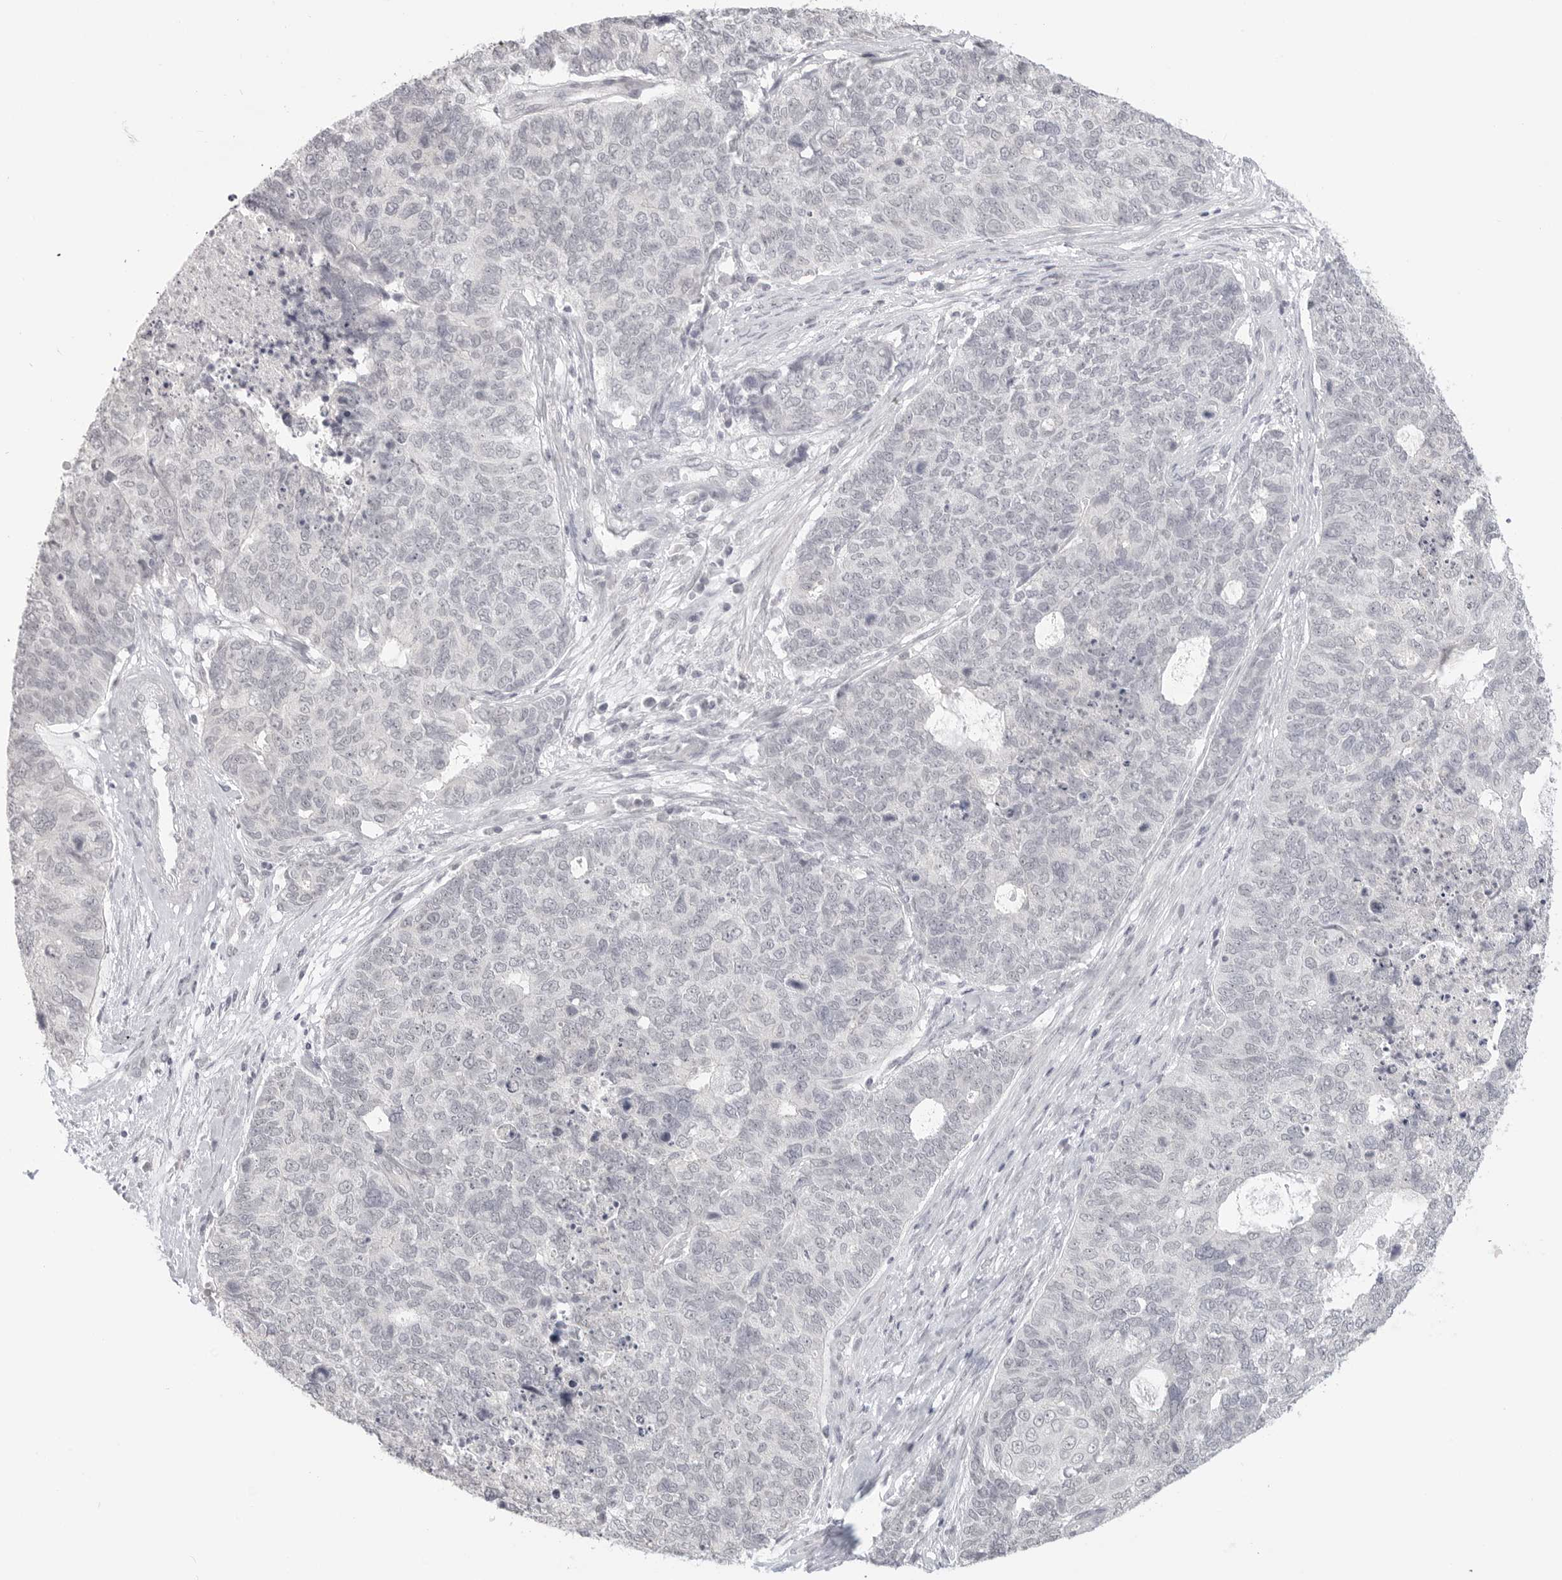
{"staining": {"intensity": "negative", "quantity": "none", "location": "none"}, "tissue": "cervical cancer", "cell_type": "Tumor cells", "image_type": "cancer", "snomed": [{"axis": "morphology", "description": "Squamous cell carcinoma, NOS"}, {"axis": "topography", "description": "Cervix"}], "caption": "Immunohistochemistry micrograph of cervical squamous cell carcinoma stained for a protein (brown), which demonstrates no expression in tumor cells. (DAB IHC visualized using brightfield microscopy, high magnification).", "gene": "KLK11", "patient": {"sex": "female", "age": 63}}